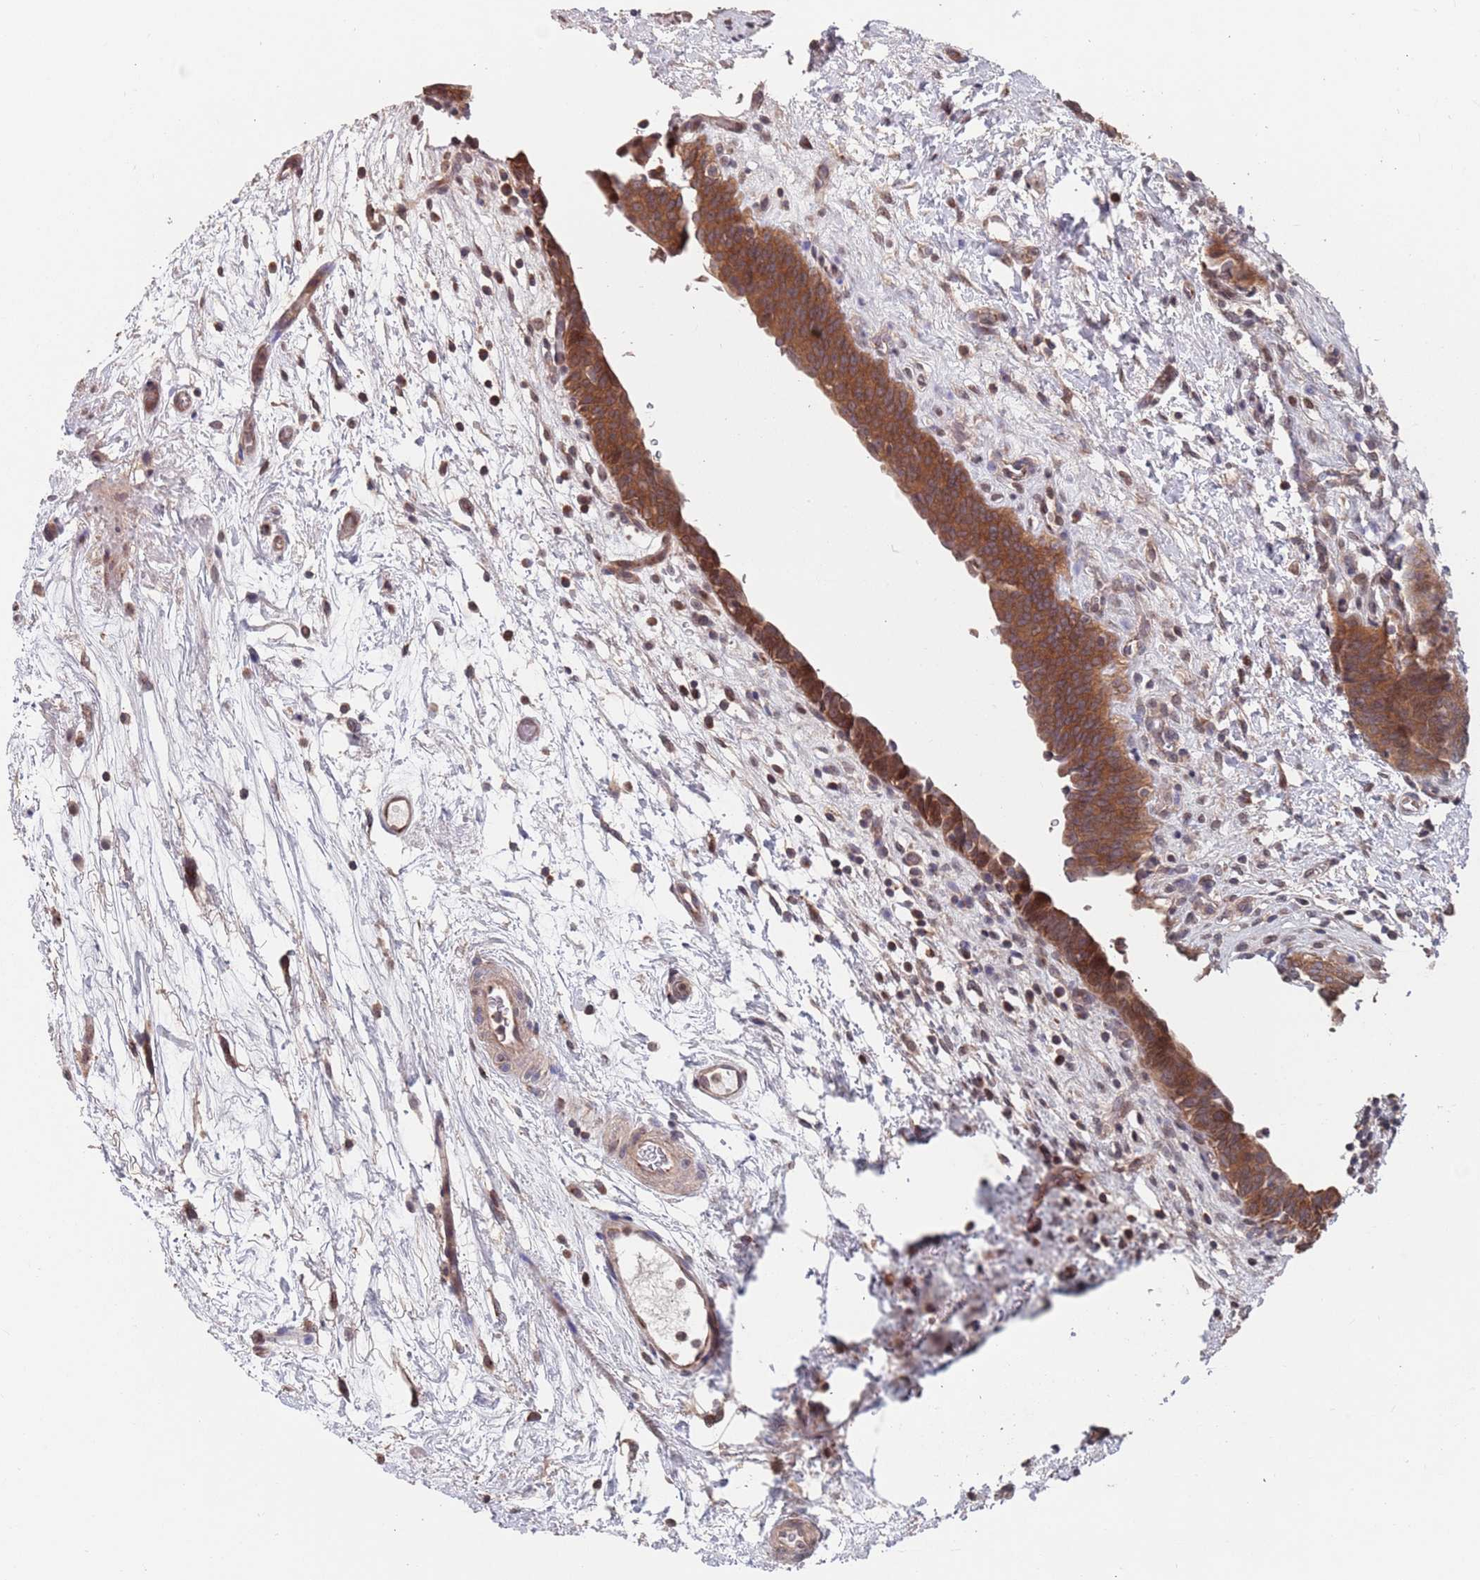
{"staining": {"intensity": "moderate", "quantity": ">75%", "location": "cytoplasmic/membranous"}, "tissue": "urinary bladder", "cell_type": "Urothelial cells", "image_type": "normal", "snomed": [{"axis": "morphology", "description": "Normal tissue, NOS"}, {"axis": "topography", "description": "Urinary bladder"}], "caption": "Urinary bladder stained with DAB IHC reveals medium levels of moderate cytoplasmic/membranous positivity in approximately >75% of urothelial cells. Using DAB (brown) and hematoxylin (blue) stains, captured at high magnification using brightfield microscopy.", "gene": "UNC45A", "patient": {"sex": "male", "age": 83}}